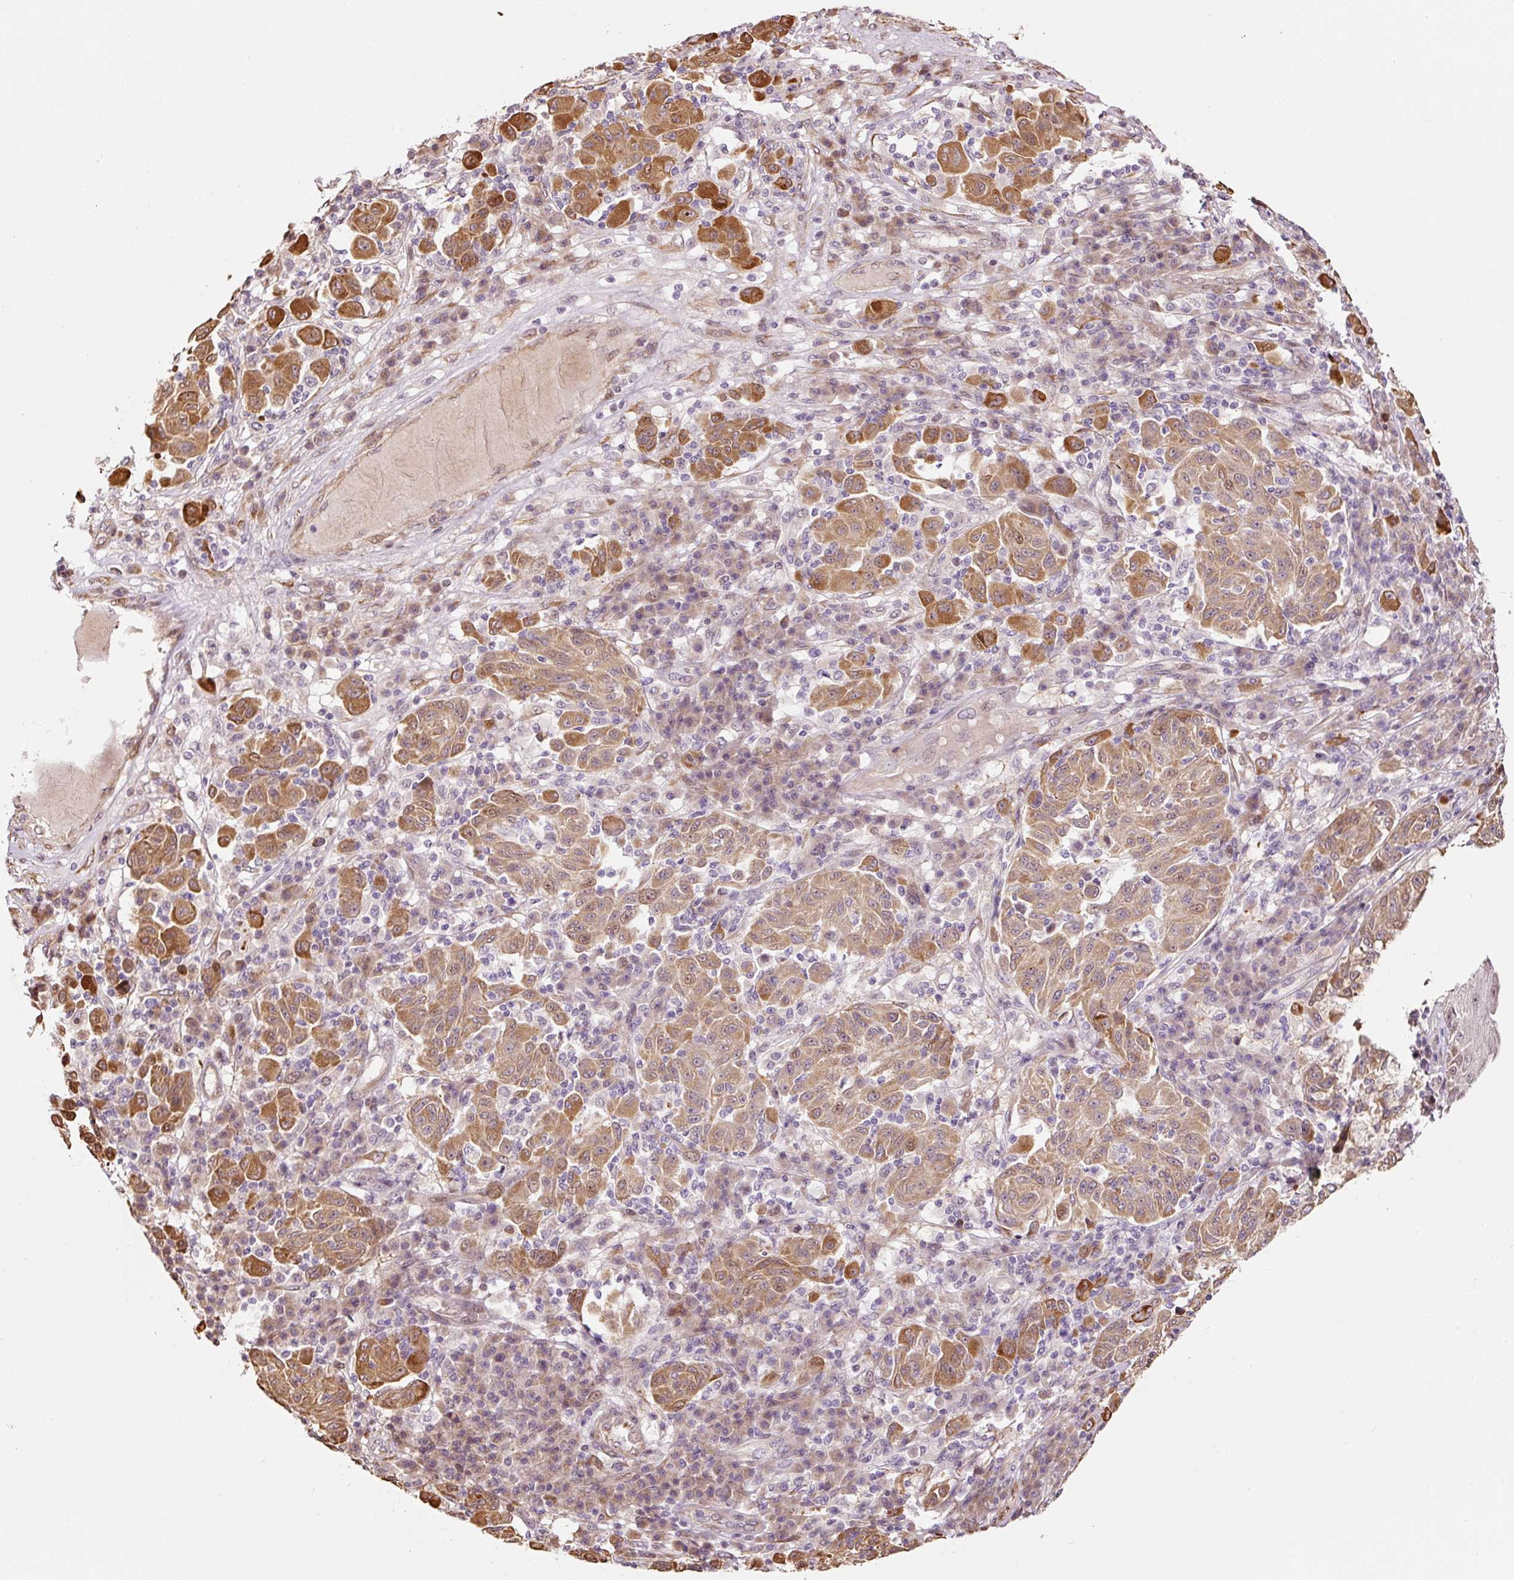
{"staining": {"intensity": "moderate", "quantity": ">75%", "location": "cytoplasmic/membranous"}, "tissue": "melanoma", "cell_type": "Tumor cells", "image_type": "cancer", "snomed": [{"axis": "morphology", "description": "Malignant melanoma, NOS"}, {"axis": "topography", "description": "Skin"}], "caption": "Approximately >75% of tumor cells in melanoma exhibit moderate cytoplasmic/membranous protein staining as visualized by brown immunohistochemical staining.", "gene": "ETF1", "patient": {"sex": "male", "age": 53}}